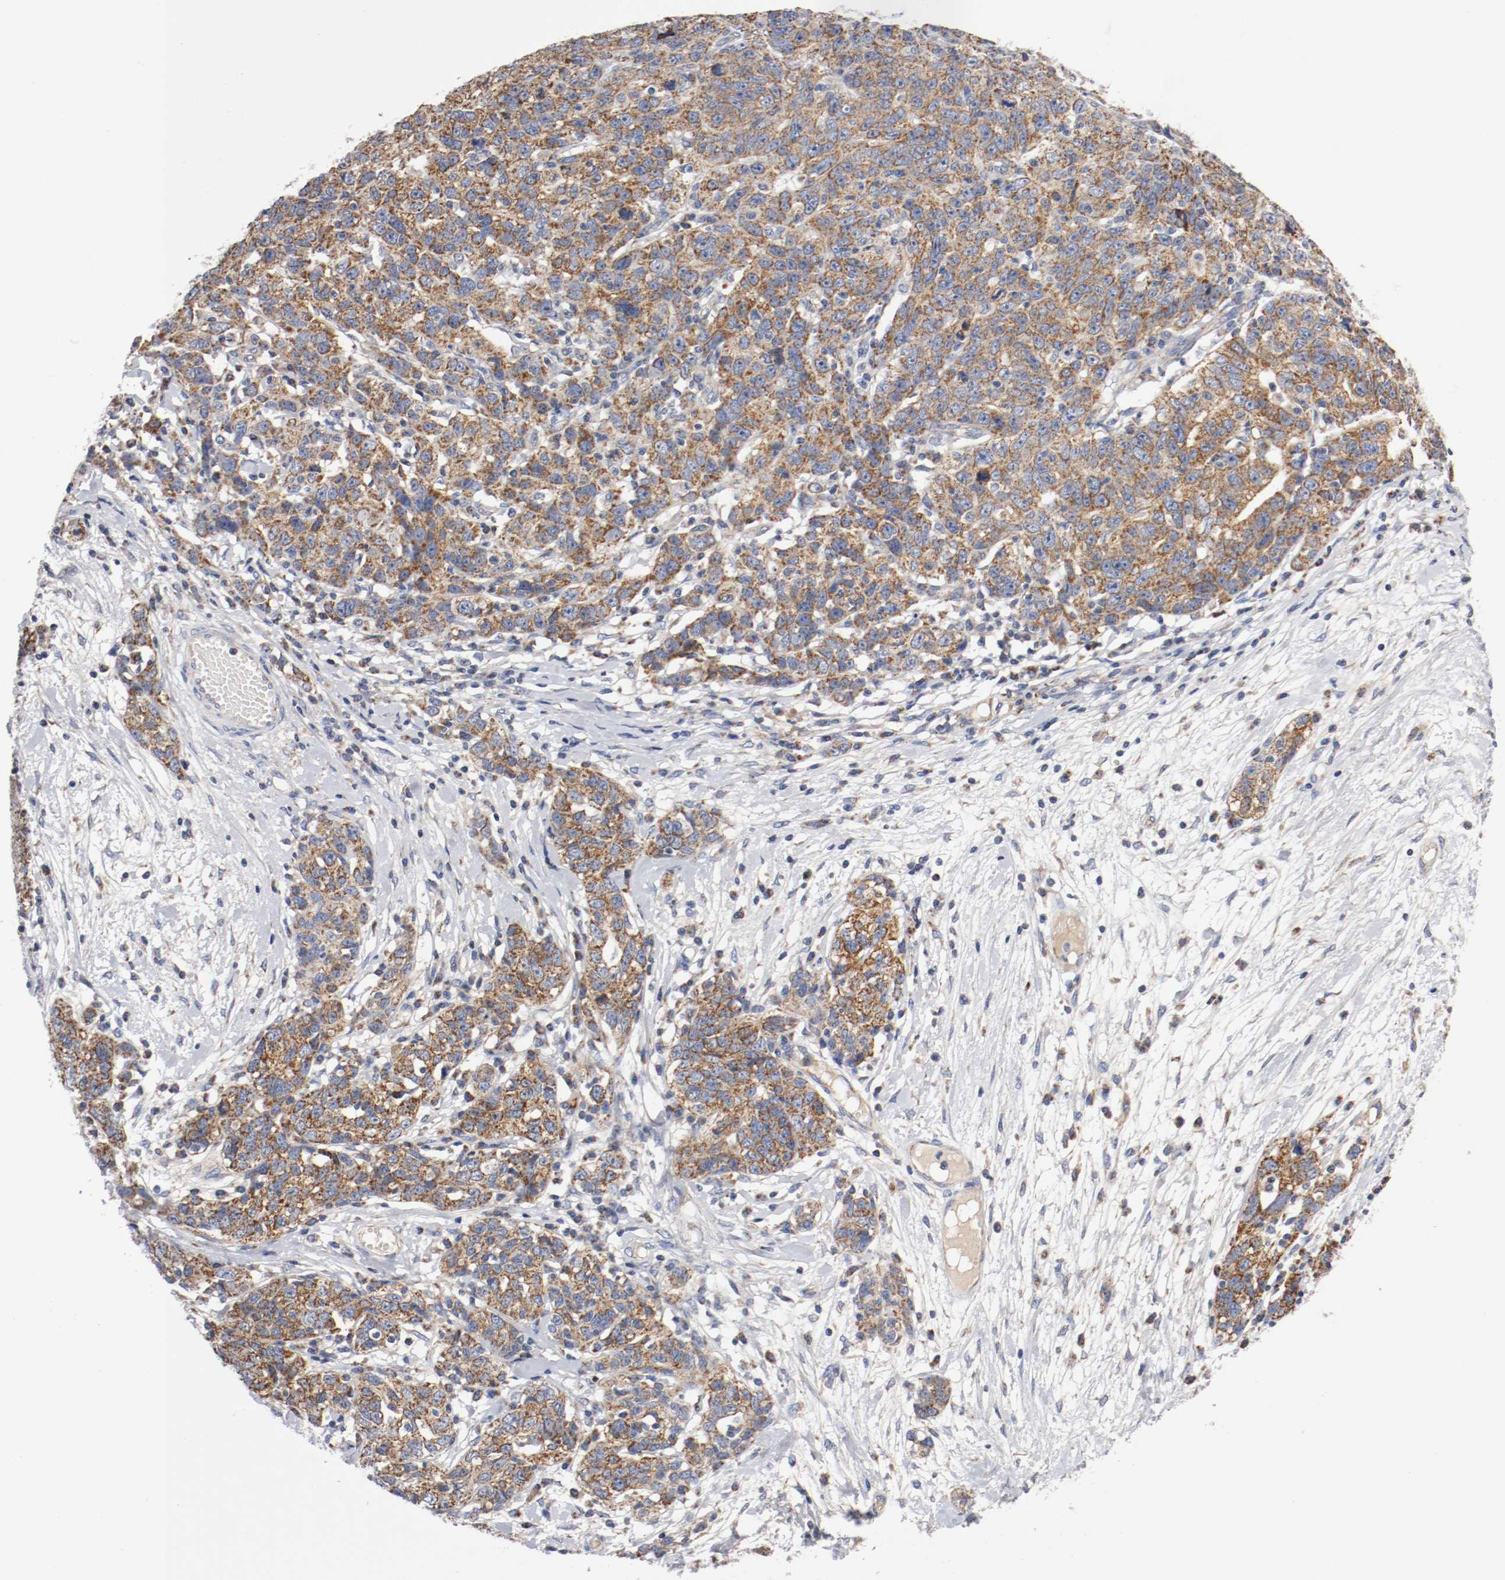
{"staining": {"intensity": "strong", "quantity": ">75%", "location": "cytoplasmic/membranous"}, "tissue": "ovarian cancer", "cell_type": "Tumor cells", "image_type": "cancer", "snomed": [{"axis": "morphology", "description": "Cystadenocarcinoma, serous, NOS"}, {"axis": "topography", "description": "Ovary"}], "caption": "The photomicrograph displays staining of serous cystadenocarcinoma (ovarian), revealing strong cytoplasmic/membranous protein staining (brown color) within tumor cells. (brown staining indicates protein expression, while blue staining denotes nuclei).", "gene": "PCSK6", "patient": {"sex": "female", "age": 71}}